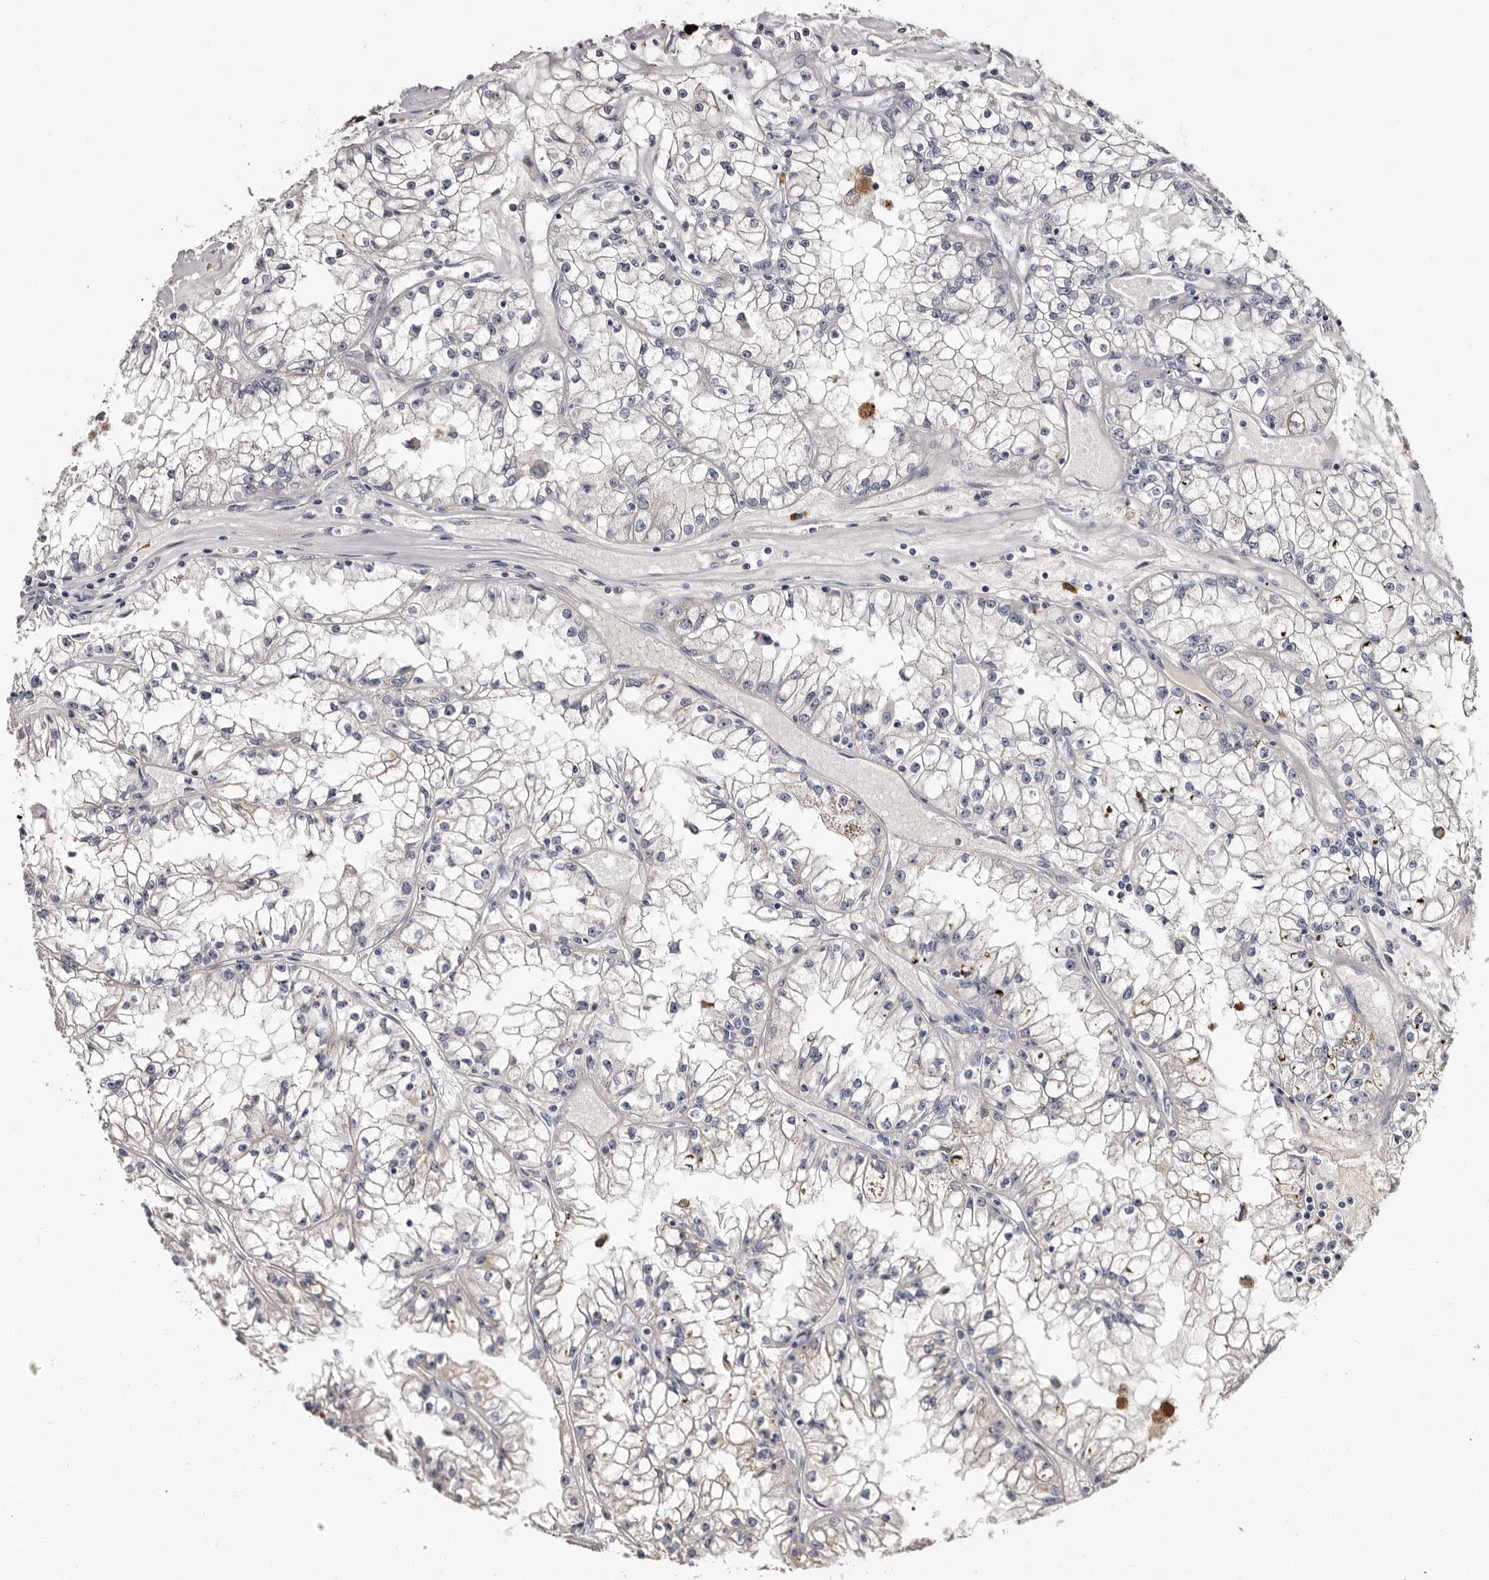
{"staining": {"intensity": "negative", "quantity": "none", "location": "none"}, "tissue": "renal cancer", "cell_type": "Tumor cells", "image_type": "cancer", "snomed": [{"axis": "morphology", "description": "Adenocarcinoma, NOS"}, {"axis": "topography", "description": "Kidney"}], "caption": "The image exhibits no significant expression in tumor cells of renal cancer. Nuclei are stained in blue.", "gene": "TBC1D22B", "patient": {"sex": "male", "age": 56}}